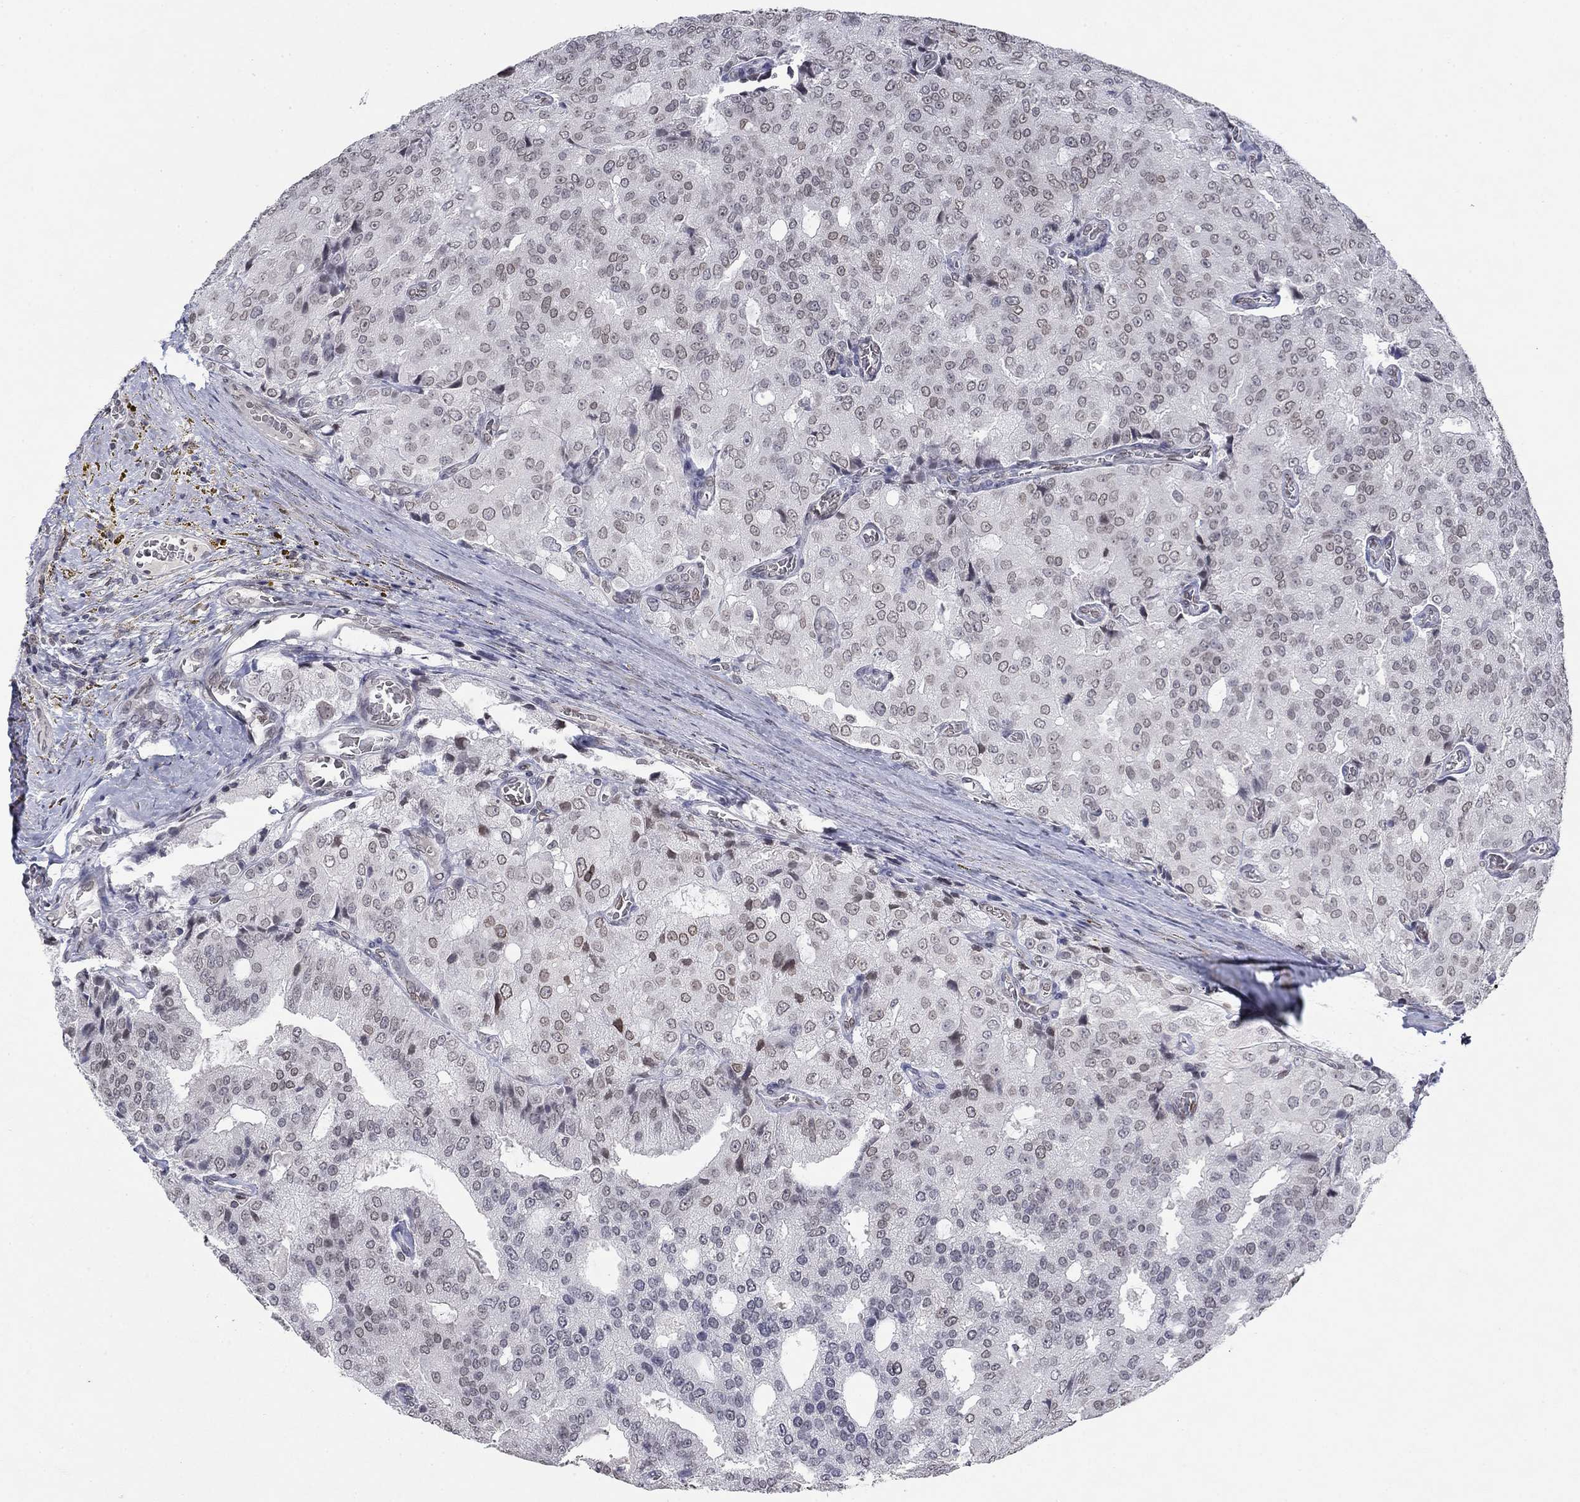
{"staining": {"intensity": "strong", "quantity": "<25%", "location": "cytoplasmic/membranous,nuclear"}, "tissue": "prostate cancer", "cell_type": "Tumor cells", "image_type": "cancer", "snomed": [{"axis": "morphology", "description": "Adenocarcinoma, NOS"}, {"axis": "topography", "description": "Prostate and seminal vesicle, NOS"}, {"axis": "topography", "description": "Prostate"}], "caption": "Prostate cancer stained for a protein demonstrates strong cytoplasmic/membranous and nuclear positivity in tumor cells.", "gene": "TOR1AIP1", "patient": {"sex": "male", "age": 67}}